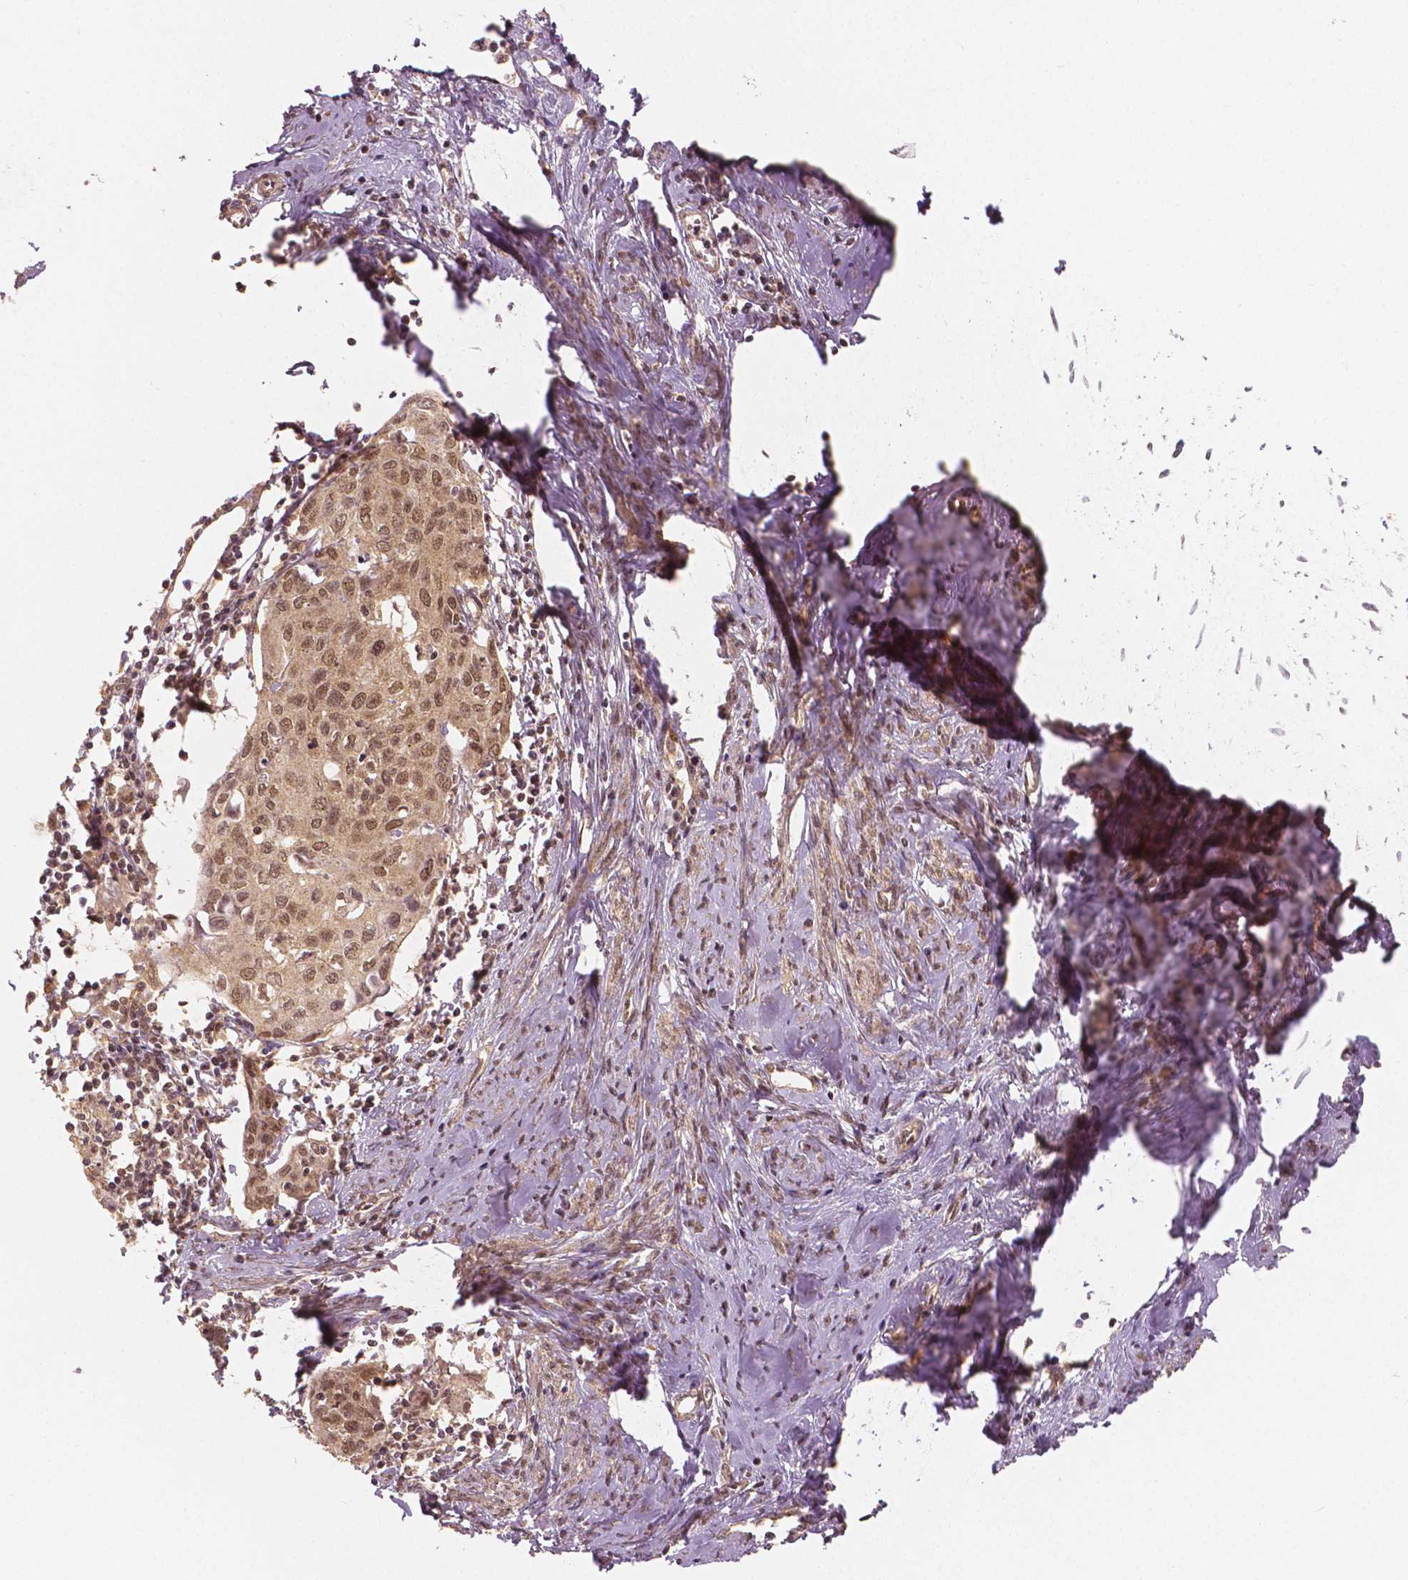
{"staining": {"intensity": "moderate", "quantity": ">75%", "location": "nuclear"}, "tissue": "cervical cancer", "cell_type": "Tumor cells", "image_type": "cancer", "snomed": [{"axis": "morphology", "description": "Squamous cell carcinoma, NOS"}, {"axis": "topography", "description": "Cervix"}], "caption": "Cervical squamous cell carcinoma was stained to show a protein in brown. There is medium levels of moderate nuclear positivity in about >75% of tumor cells.", "gene": "NSD2", "patient": {"sex": "female", "age": 62}}